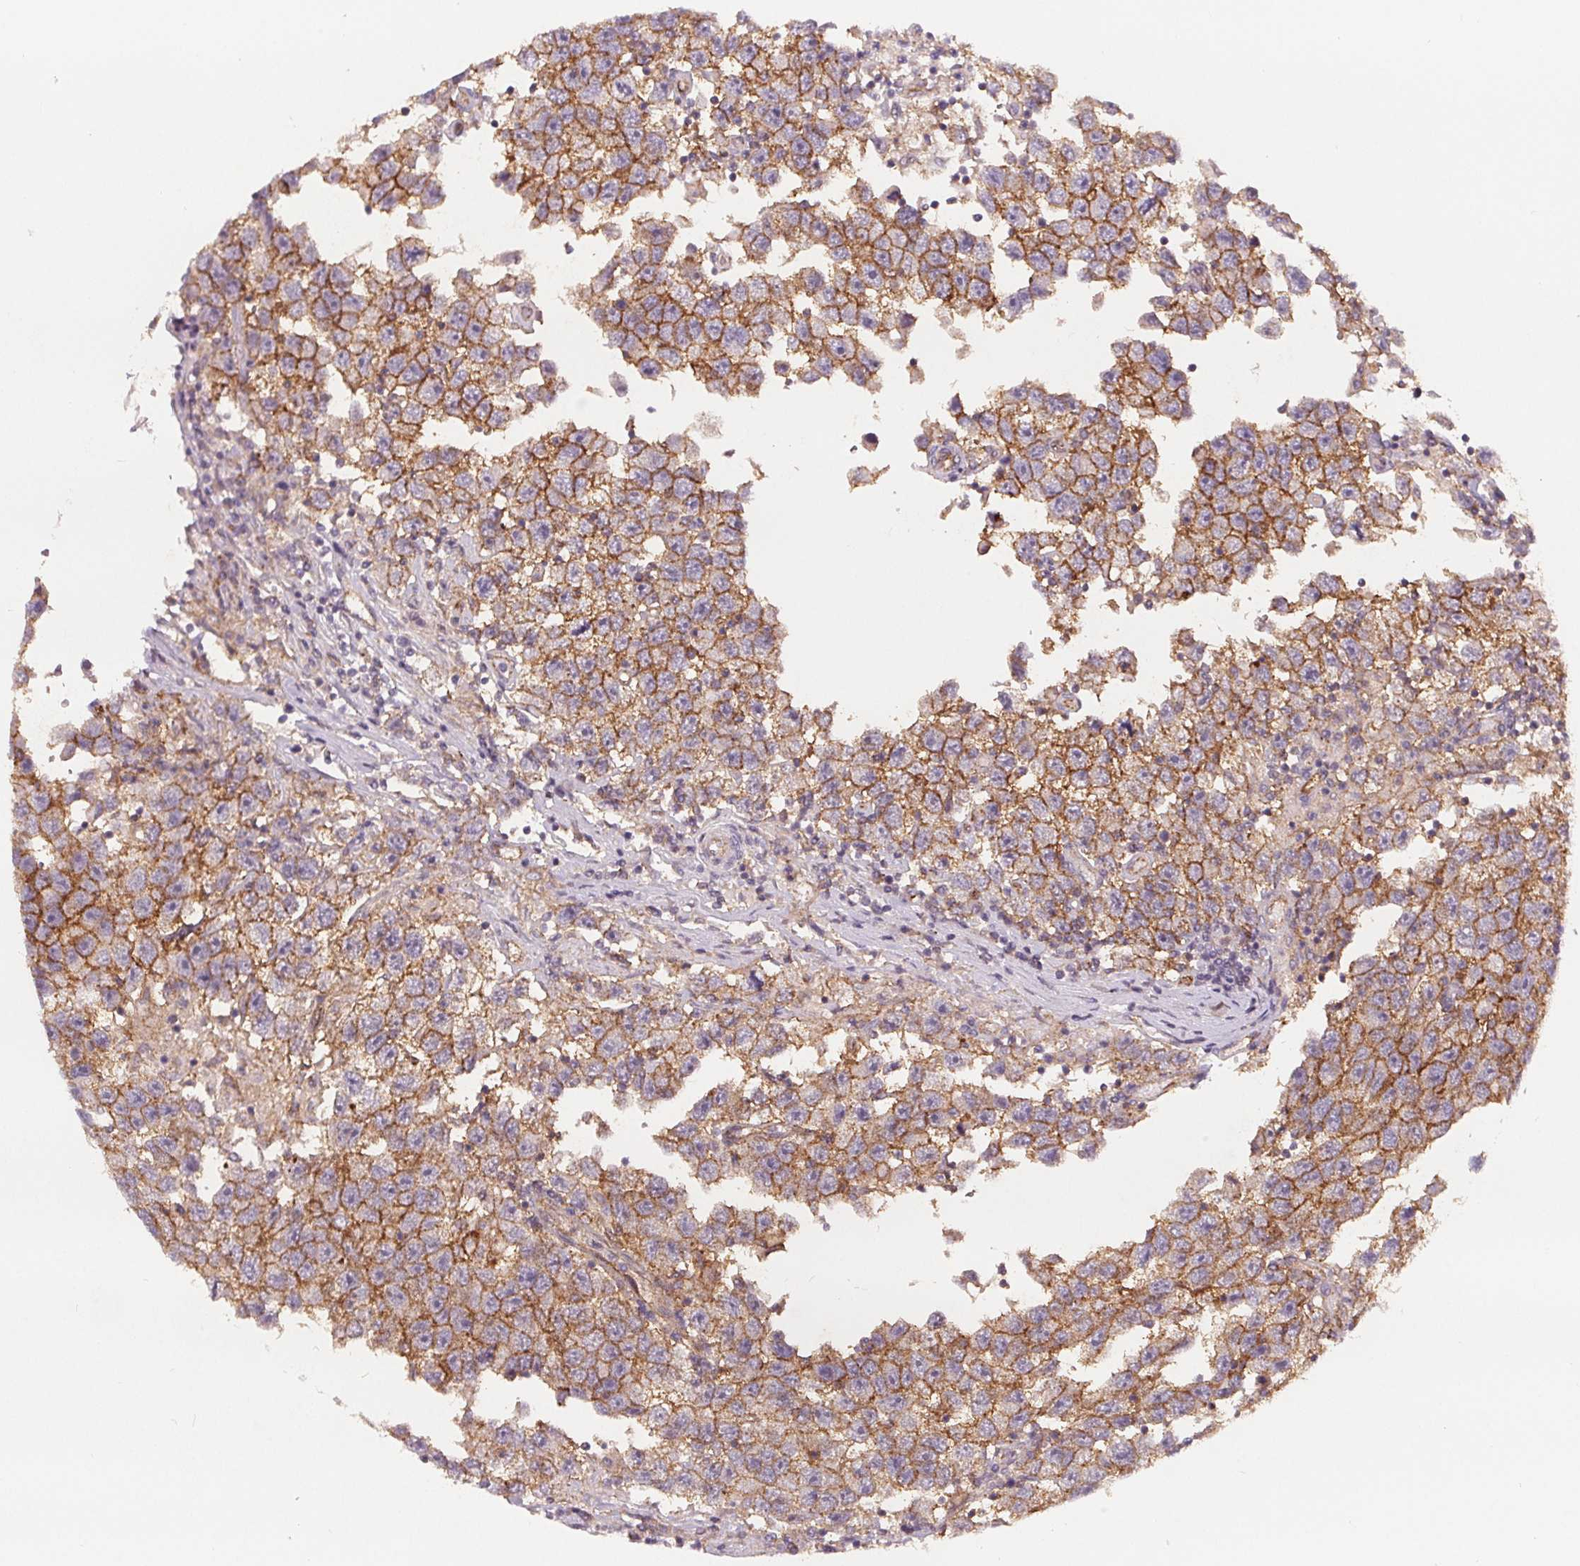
{"staining": {"intensity": "moderate", "quantity": ">75%", "location": "cytoplasmic/membranous"}, "tissue": "testis cancer", "cell_type": "Tumor cells", "image_type": "cancer", "snomed": [{"axis": "morphology", "description": "Seminoma, NOS"}, {"axis": "topography", "description": "Testis"}], "caption": "Immunohistochemical staining of human testis cancer (seminoma) exhibits medium levels of moderate cytoplasmic/membranous protein staining in approximately >75% of tumor cells.", "gene": "ATP1A1", "patient": {"sex": "male", "age": 26}}